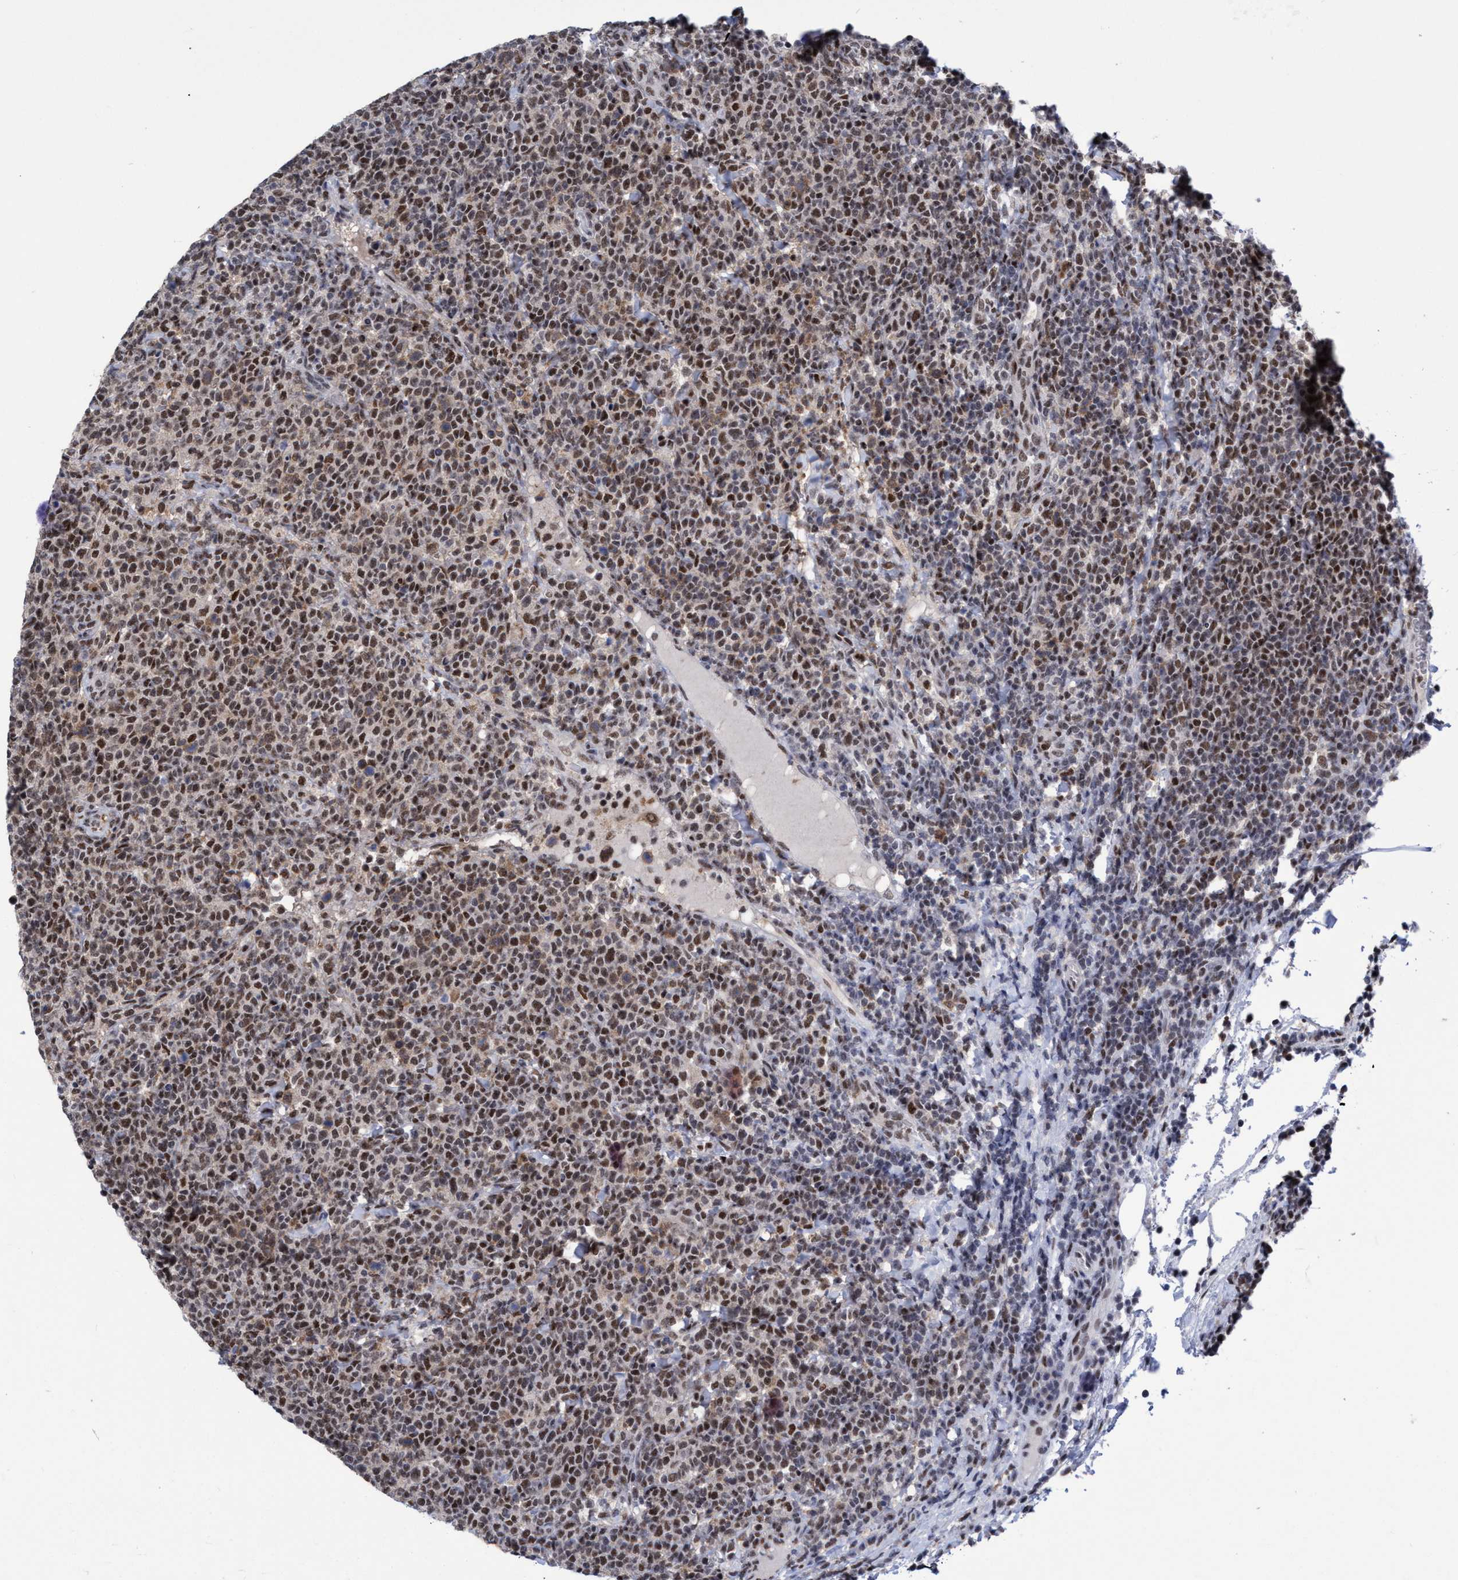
{"staining": {"intensity": "moderate", "quantity": "25%-75%", "location": "nuclear"}, "tissue": "lymphoma", "cell_type": "Tumor cells", "image_type": "cancer", "snomed": [{"axis": "morphology", "description": "Malignant lymphoma, non-Hodgkin's type, High grade"}, {"axis": "topography", "description": "Lymph node"}], "caption": "High-magnification brightfield microscopy of high-grade malignant lymphoma, non-Hodgkin's type stained with DAB (3,3'-diaminobenzidine) (brown) and counterstained with hematoxylin (blue). tumor cells exhibit moderate nuclear positivity is appreciated in about25%-75% of cells.", "gene": "C9orf78", "patient": {"sex": "male", "age": 61}}